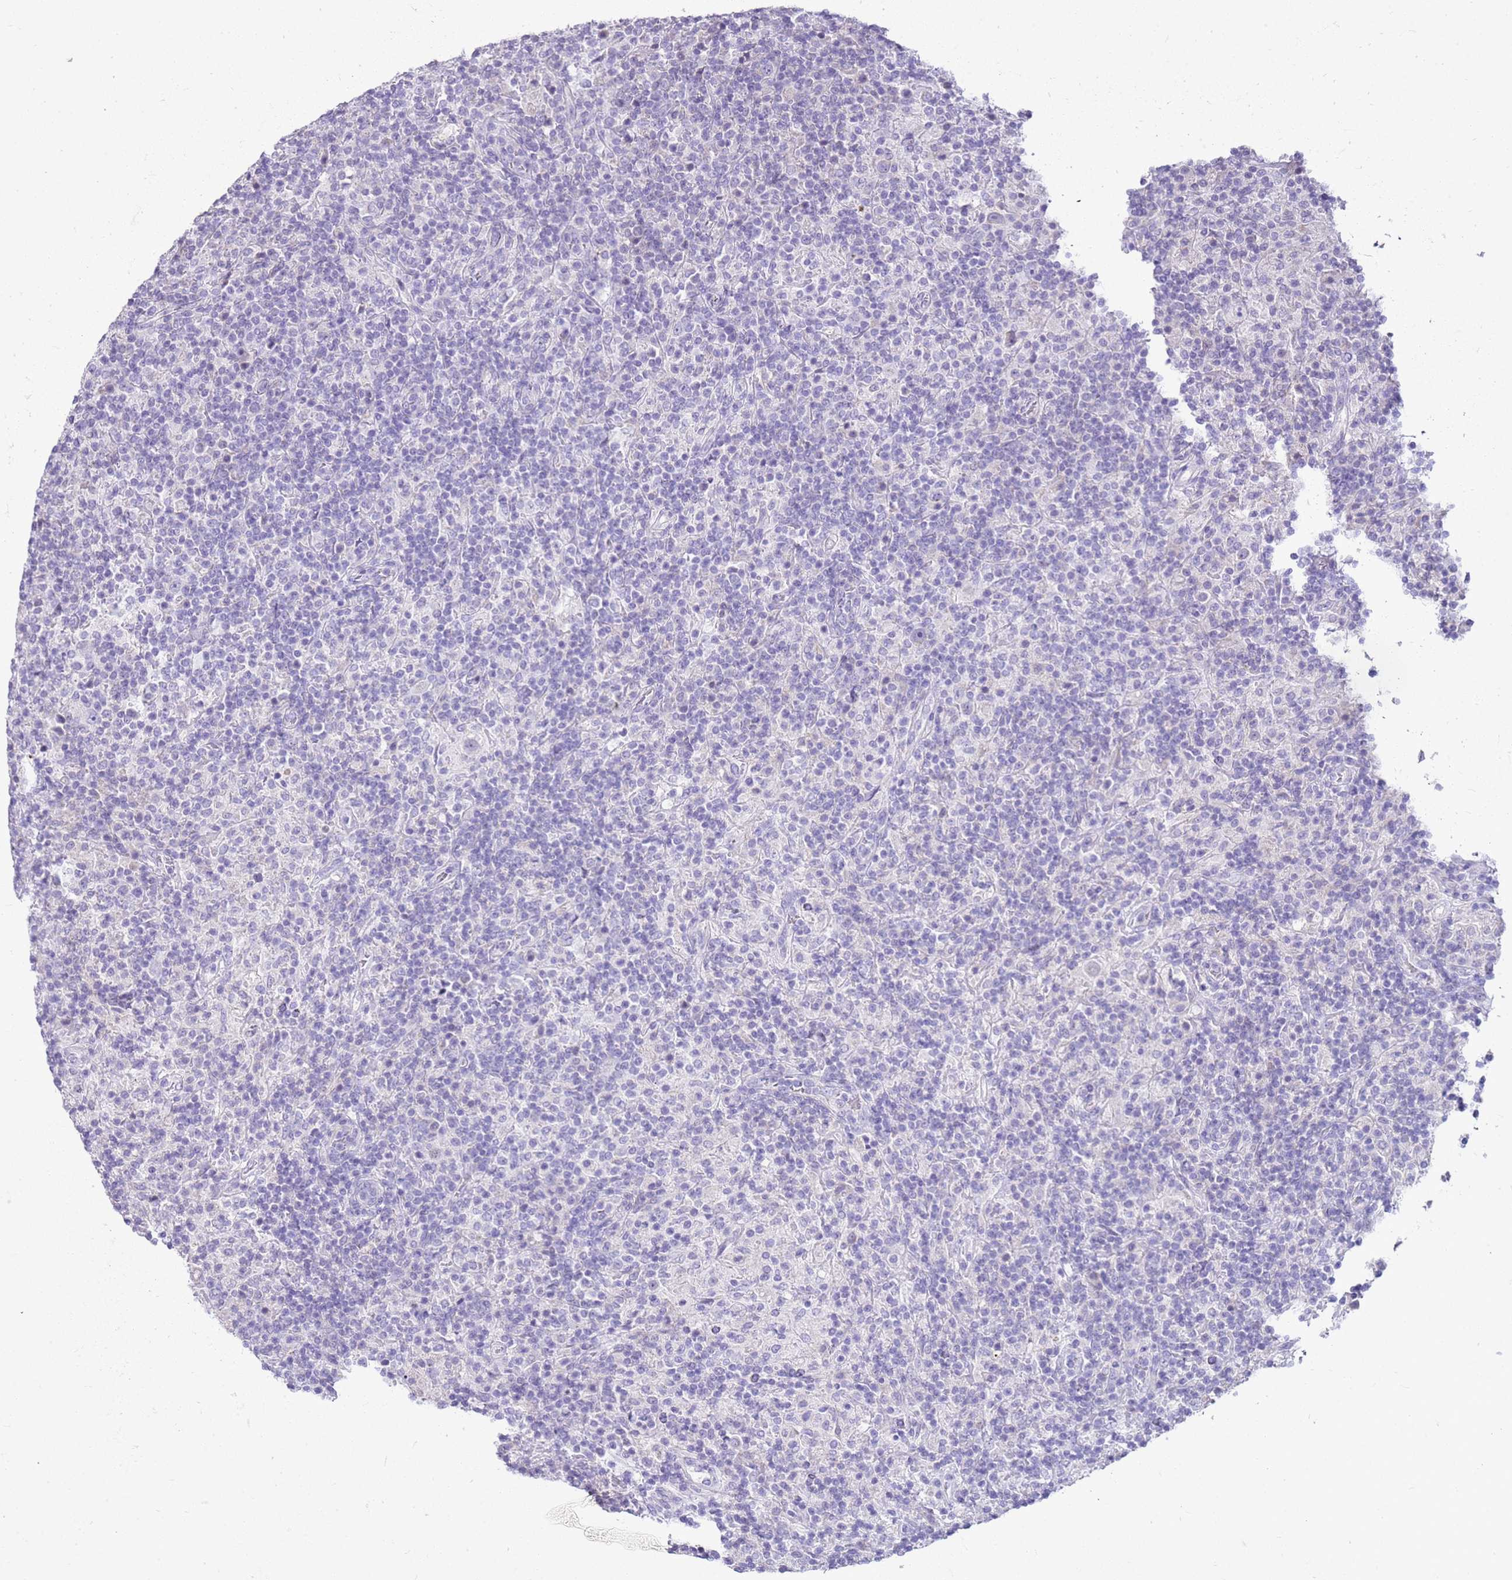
{"staining": {"intensity": "negative", "quantity": "none", "location": "none"}, "tissue": "lymphoma", "cell_type": "Tumor cells", "image_type": "cancer", "snomed": [{"axis": "morphology", "description": "Hodgkin's disease, NOS"}, {"axis": "topography", "description": "Lymph node"}], "caption": "High power microscopy image of an immunohistochemistry micrograph of lymphoma, revealing no significant staining in tumor cells.", "gene": "FABP2", "patient": {"sex": "male", "age": 70}}